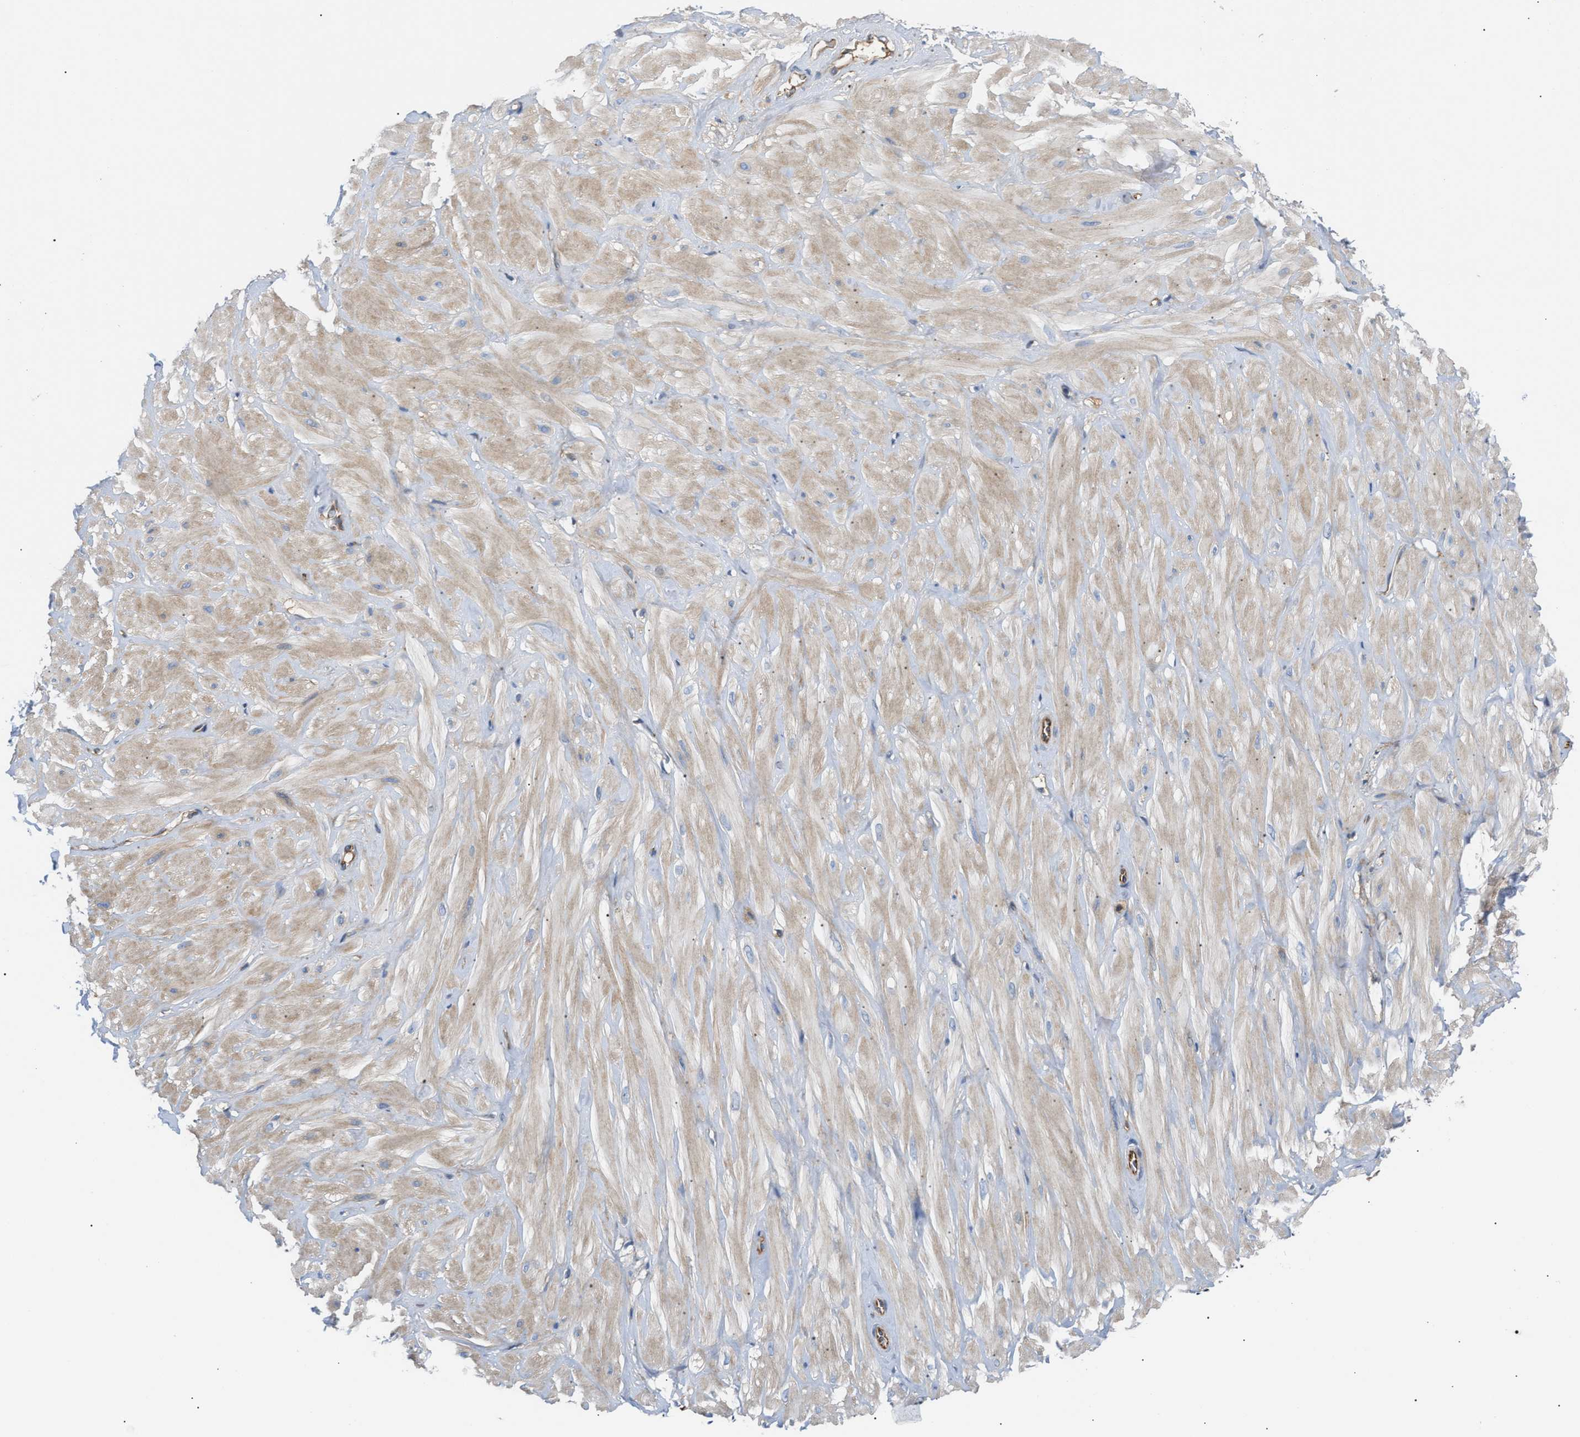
{"staining": {"intensity": "moderate", "quantity": "25%-75%", "location": "cytoplasmic/membranous"}, "tissue": "adipose tissue", "cell_type": "Adipocytes", "image_type": "normal", "snomed": [{"axis": "morphology", "description": "Normal tissue, NOS"}, {"axis": "topography", "description": "Adipose tissue"}, {"axis": "topography", "description": "Vascular tissue"}, {"axis": "topography", "description": "Peripheral nerve tissue"}], "caption": "Immunohistochemistry (IHC) staining of benign adipose tissue, which demonstrates medium levels of moderate cytoplasmic/membranous staining in approximately 25%-75% of adipocytes indicating moderate cytoplasmic/membranous protein expression. The staining was performed using DAB (3,3'-diaminobenzidine) (brown) for protein detection and nuclei were counterstained in hematoxylin (blue).", "gene": "TFPI", "patient": {"sex": "male", "age": 25}}